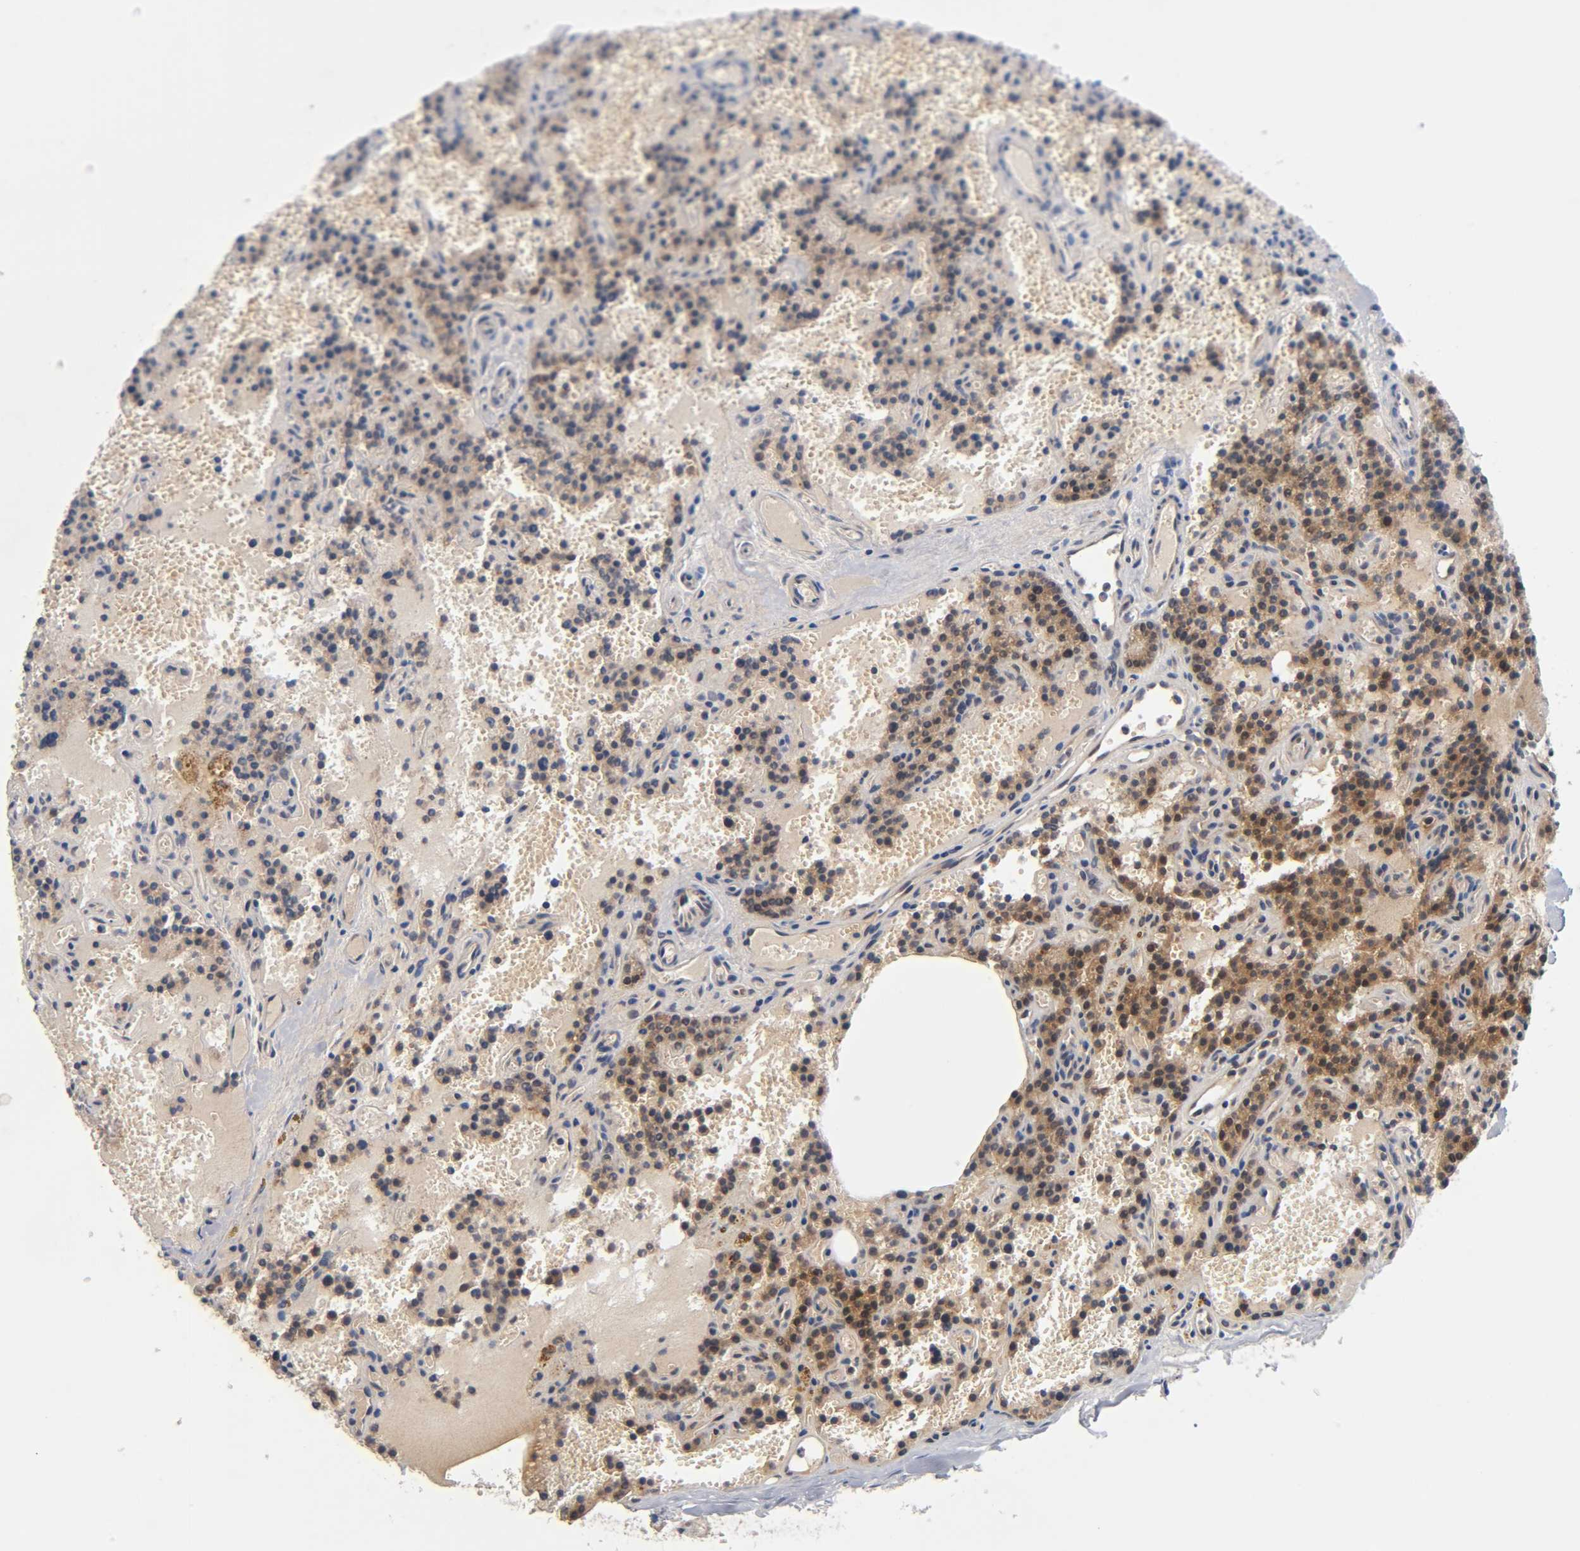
{"staining": {"intensity": "strong", "quantity": ">75%", "location": "cytoplasmic/membranous"}, "tissue": "parathyroid gland", "cell_type": "Glandular cells", "image_type": "normal", "snomed": [{"axis": "morphology", "description": "Normal tissue, NOS"}, {"axis": "topography", "description": "Parathyroid gland"}], "caption": "DAB immunohistochemical staining of unremarkable parathyroid gland demonstrates strong cytoplasmic/membranous protein staining in approximately >75% of glandular cells.", "gene": "PRKAB1", "patient": {"sex": "male", "age": 25}}